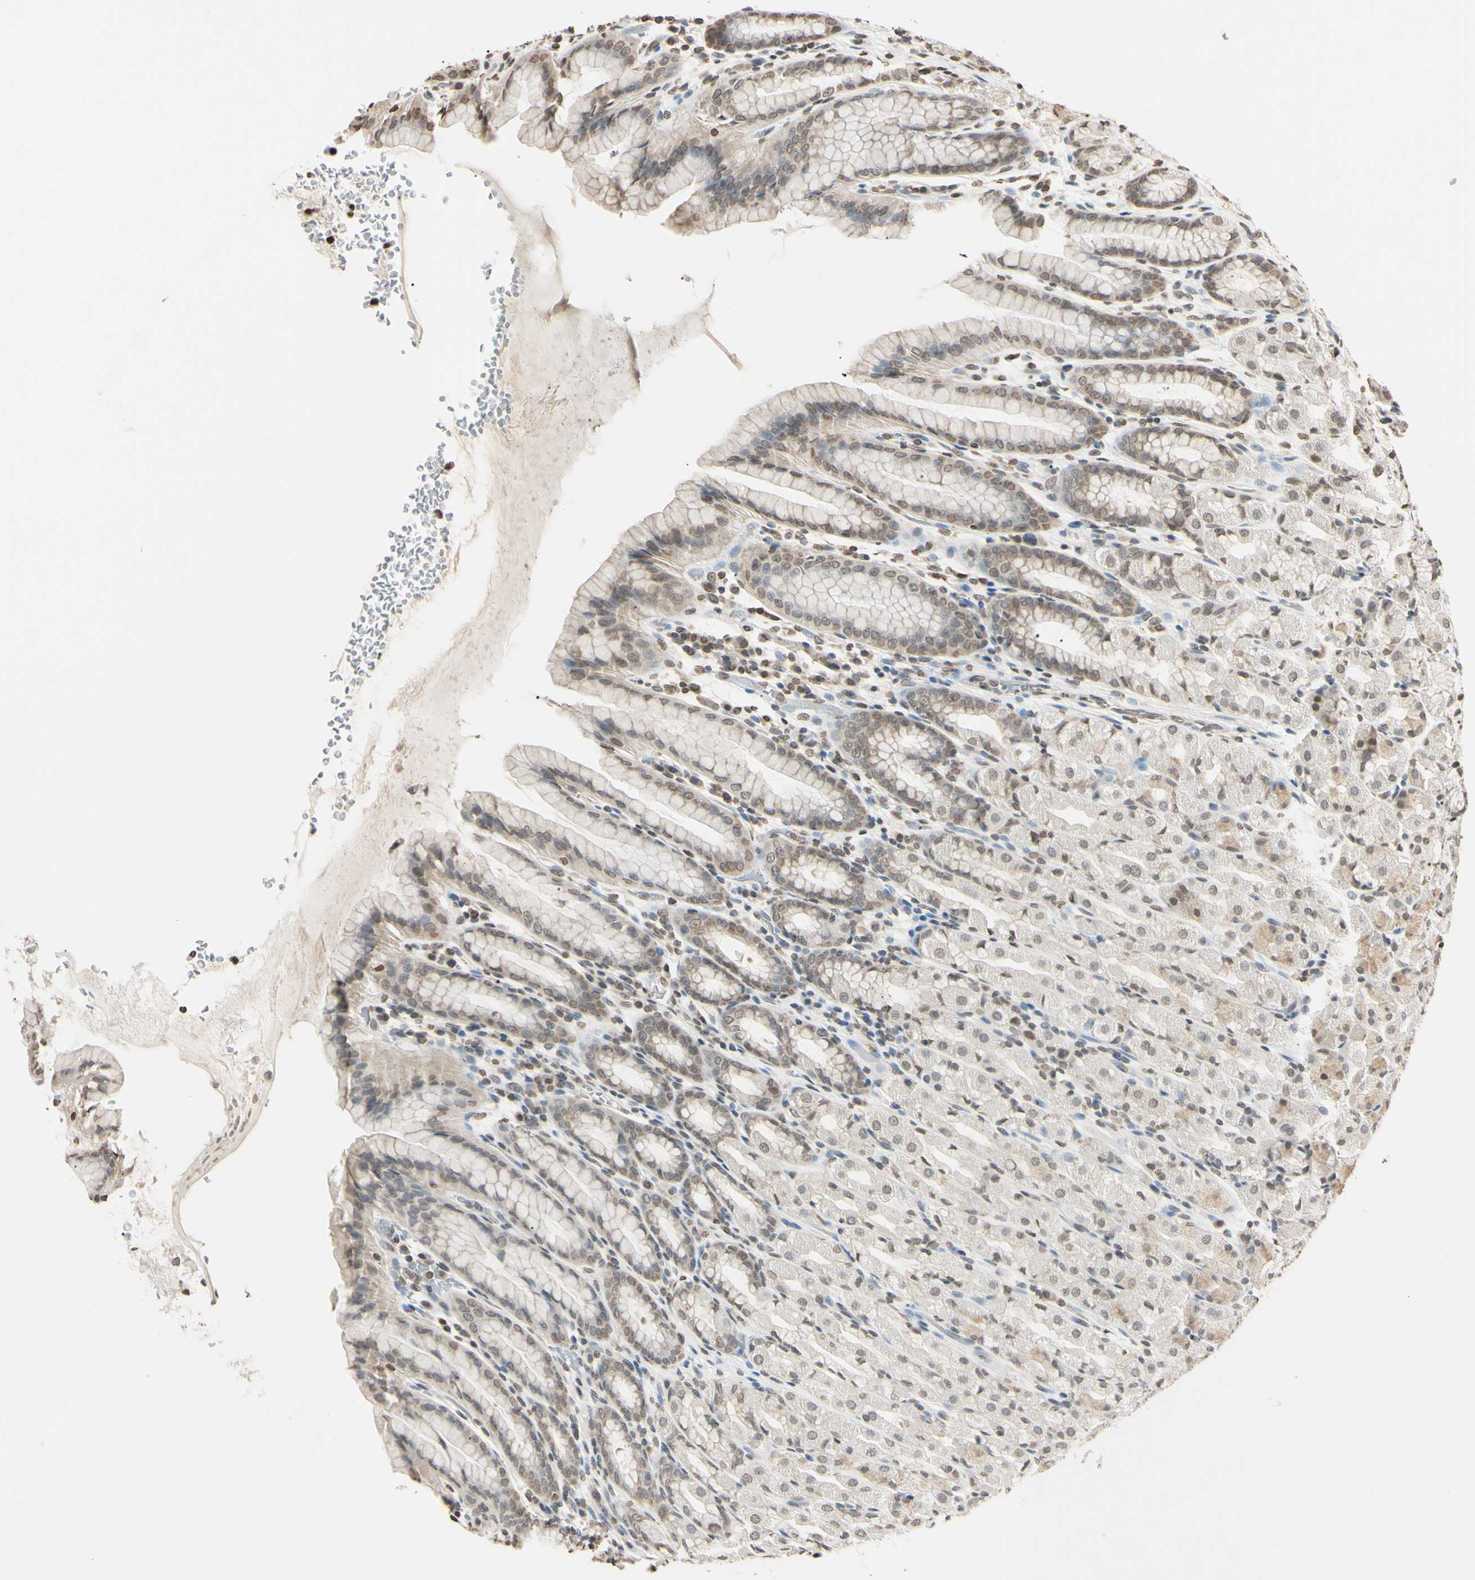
{"staining": {"intensity": "weak", "quantity": "25%-75%", "location": "cytoplasmic/membranous,nuclear"}, "tissue": "stomach", "cell_type": "Glandular cells", "image_type": "normal", "snomed": [{"axis": "morphology", "description": "Normal tissue, NOS"}, {"axis": "topography", "description": "Stomach, upper"}], "caption": "The histopathology image exhibits staining of unremarkable stomach, revealing weak cytoplasmic/membranous,nuclear protein expression (brown color) within glandular cells. The staining was performed using DAB to visualize the protein expression in brown, while the nuclei were stained in blue with hematoxylin (Magnification: 20x).", "gene": "CDC45", "patient": {"sex": "male", "age": 68}}